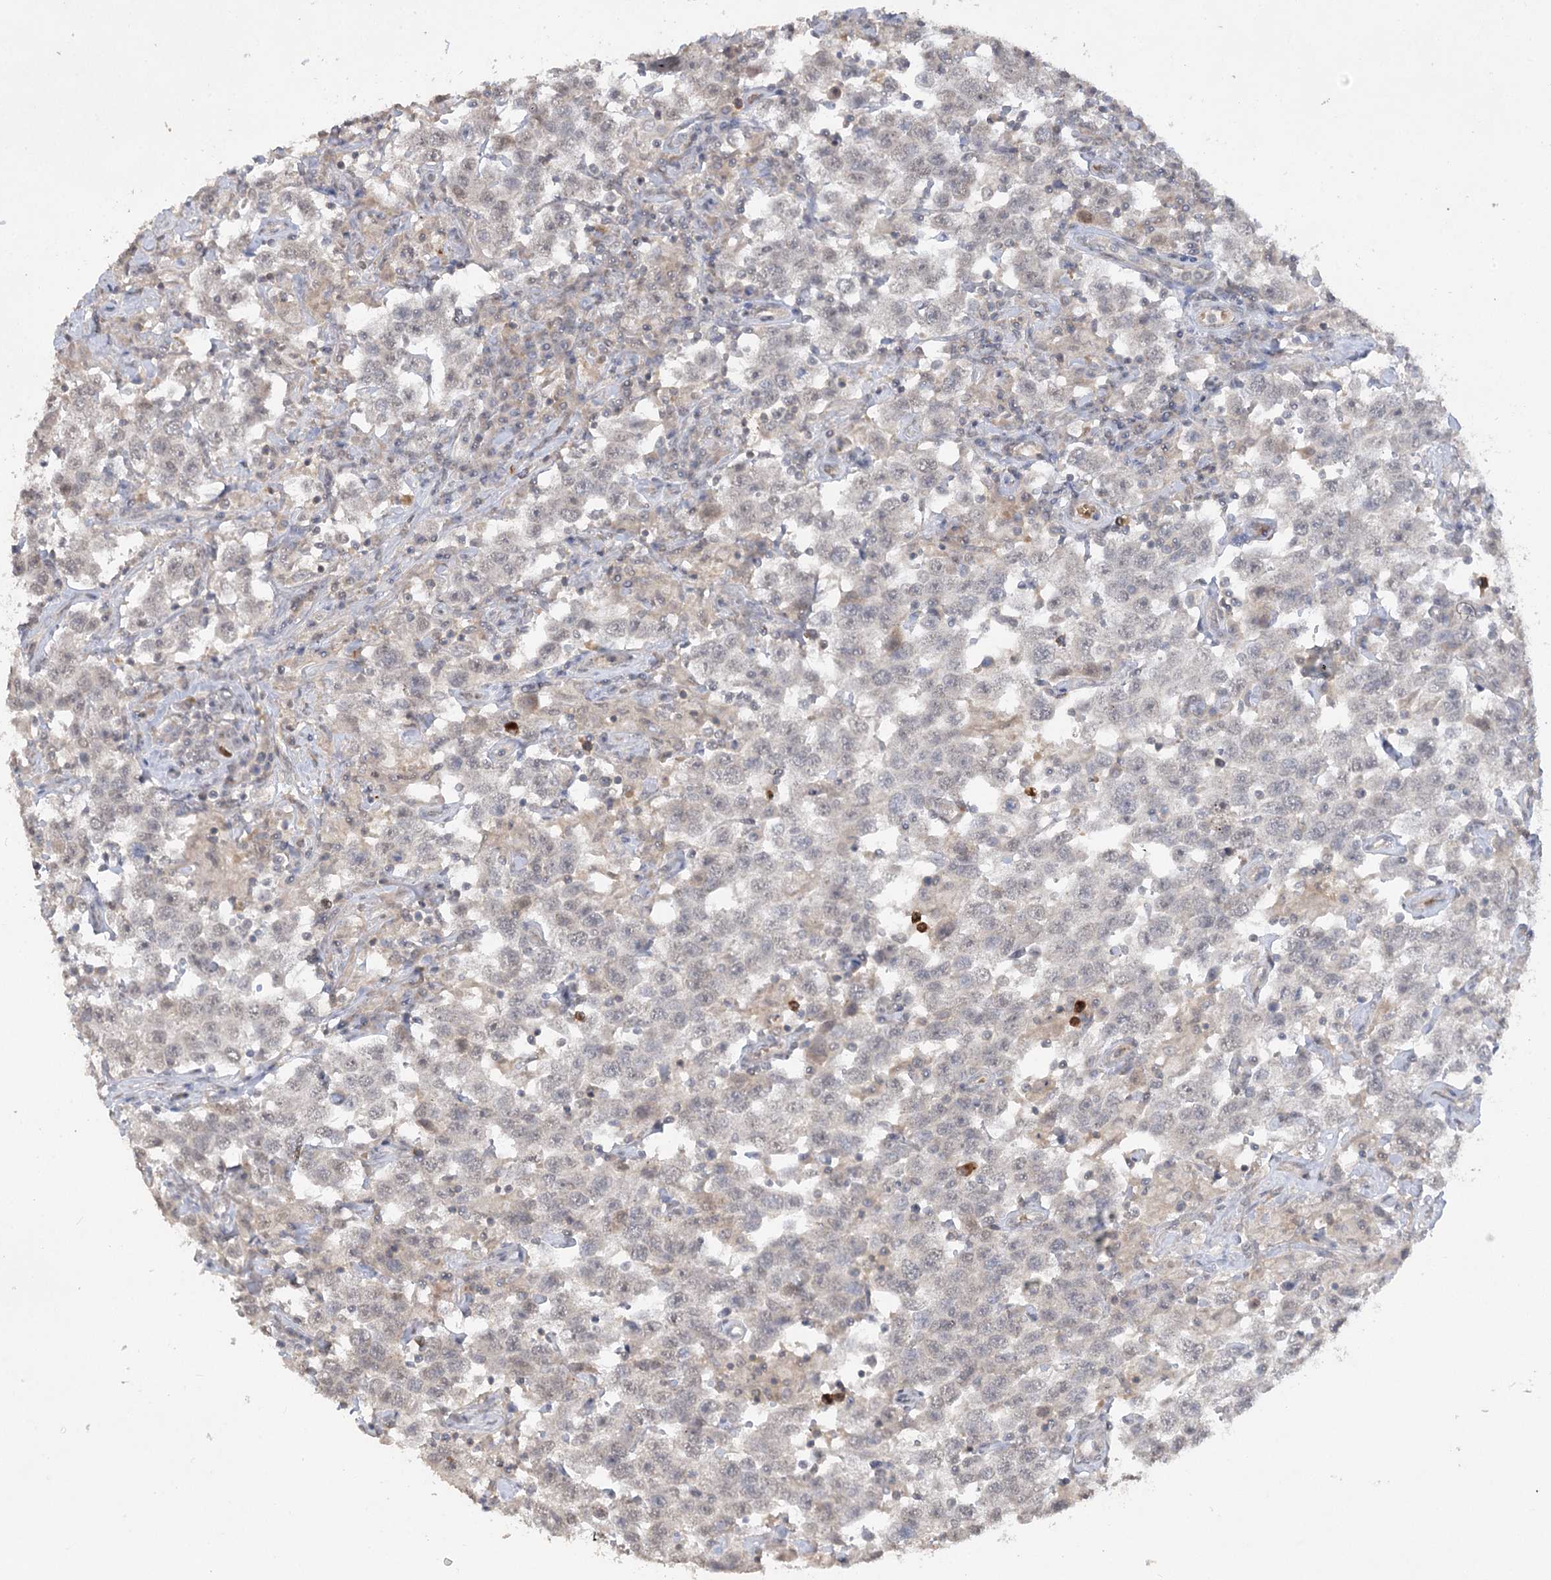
{"staining": {"intensity": "negative", "quantity": "none", "location": "none"}, "tissue": "testis cancer", "cell_type": "Tumor cells", "image_type": "cancer", "snomed": [{"axis": "morphology", "description": "Seminoma, NOS"}, {"axis": "topography", "description": "Testis"}], "caption": "Seminoma (testis) was stained to show a protein in brown. There is no significant expression in tumor cells.", "gene": "TRAF3IP1", "patient": {"sex": "male", "age": 41}}